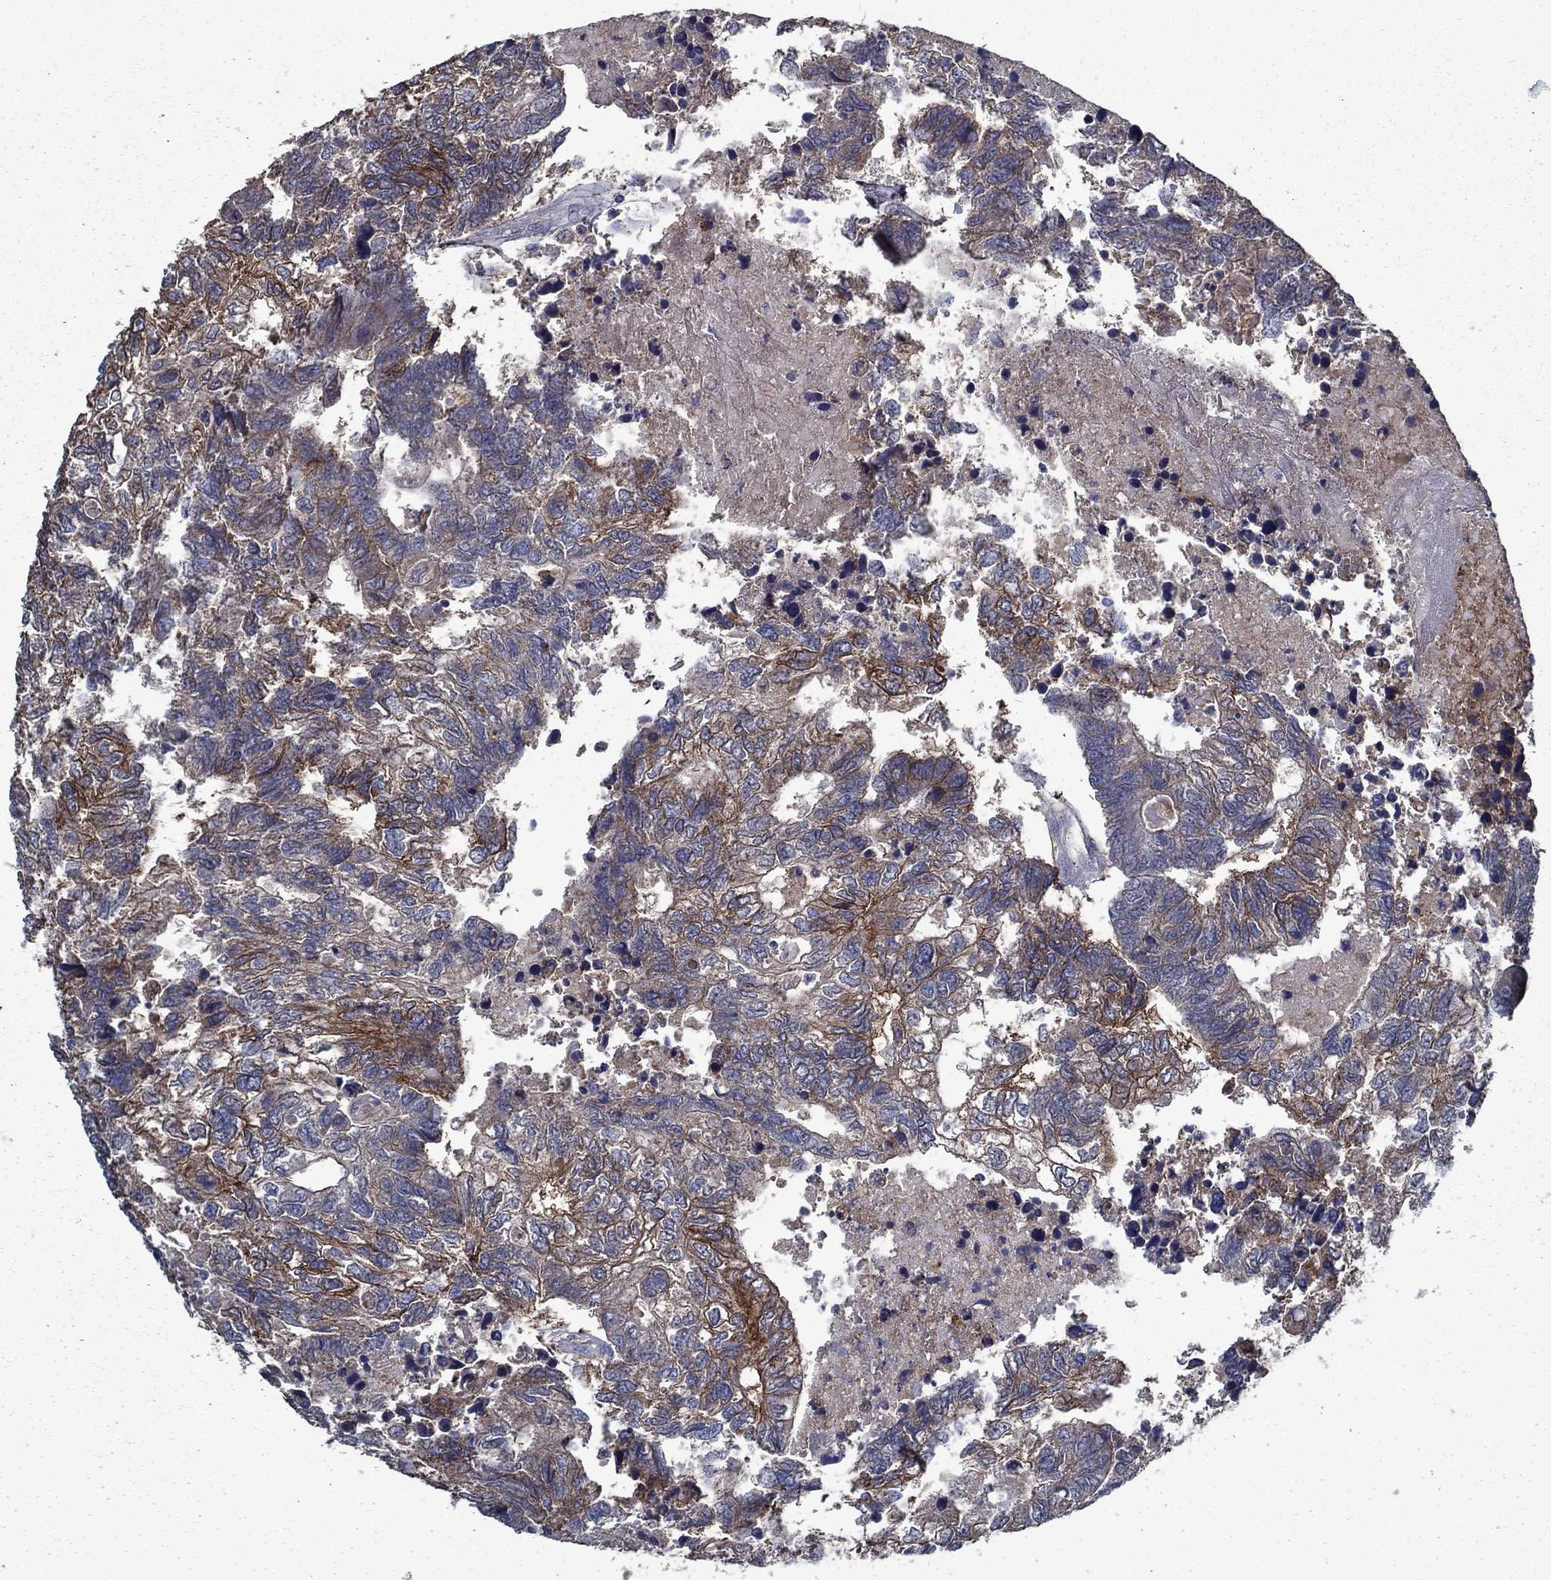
{"staining": {"intensity": "strong", "quantity": "<25%", "location": "cytoplasmic/membranous"}, "tissue": "colorectal cancer", "cell_type": "Tumor cells", "image_type": "cancer", "snomed": [{"axis": "morphology", "description": "Adenocarcinoma, NOS"}, {"axis": "topography", "description": "Colon"}], "caption": "Colorectal adenocarcinoma stained with IHC shows strong cytoplasmic/membranous expression in about <25% of tumor cells. Immunohistochemistry stains the protein in brown and the nuclei are stained blue.", "gene": "SLC44A1", "patient": {"sex": "female", "age": 48}}